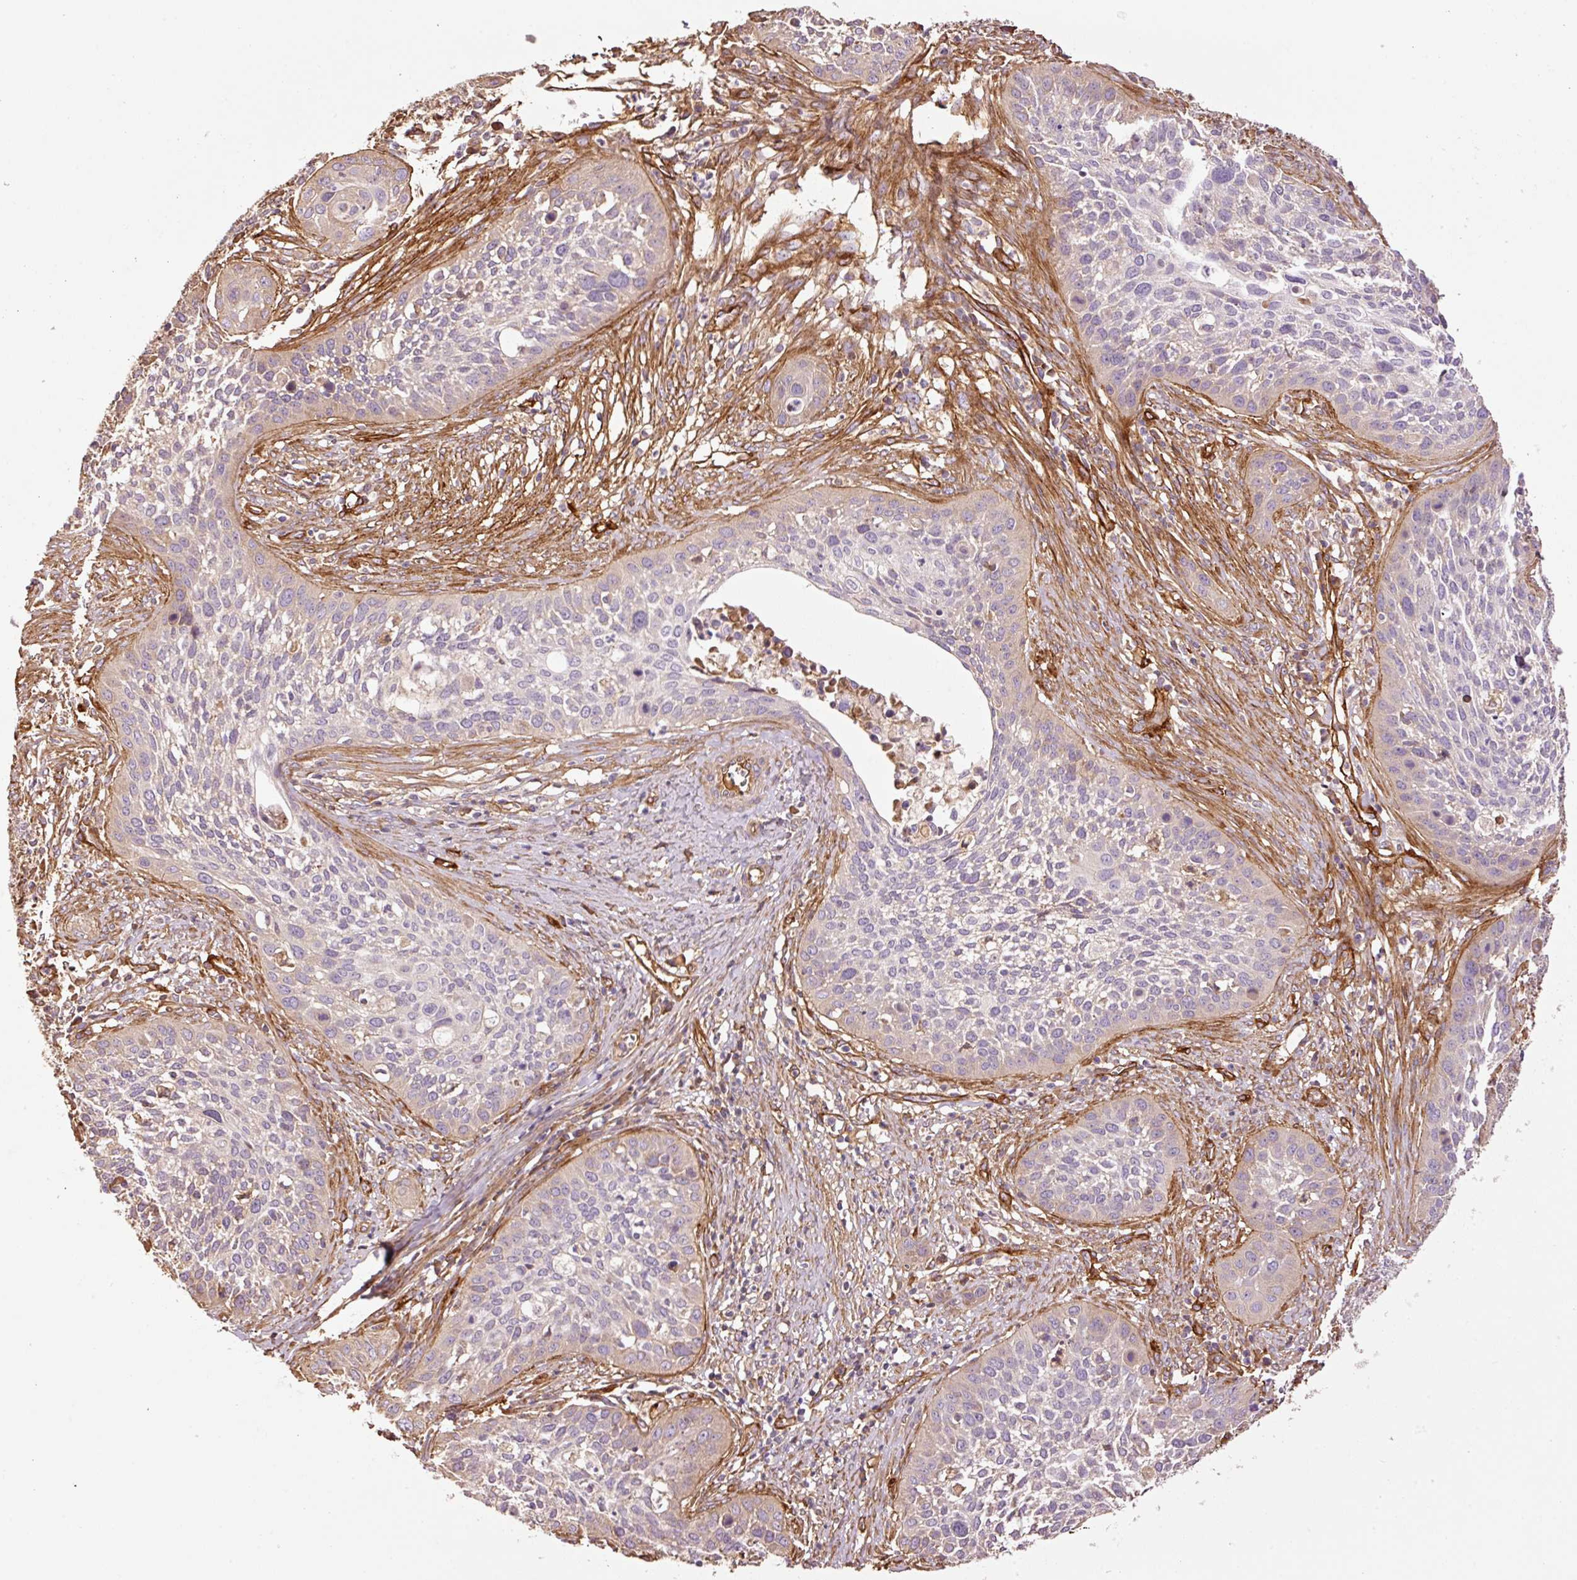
{"staining": {"intensity": "negative", "quantity": "none", "location": "none"}, "tissue": "cervical cancer", "cell_type": "Tumor cells", "image_type": "cancer", "snomed": [{"axis": "morphology", "description": "Squamous cell carcinoma, NOS"}, {"axis": "topography", "description": "Cervix"}], "caption": "Immunohistochemistry (IHC) photomicrograph of human cervical cancer stained for a protein (brown), which displays no staining in tumor cells.", "gene": "NID2", "patient": {"sex": "female", "age": 34}}